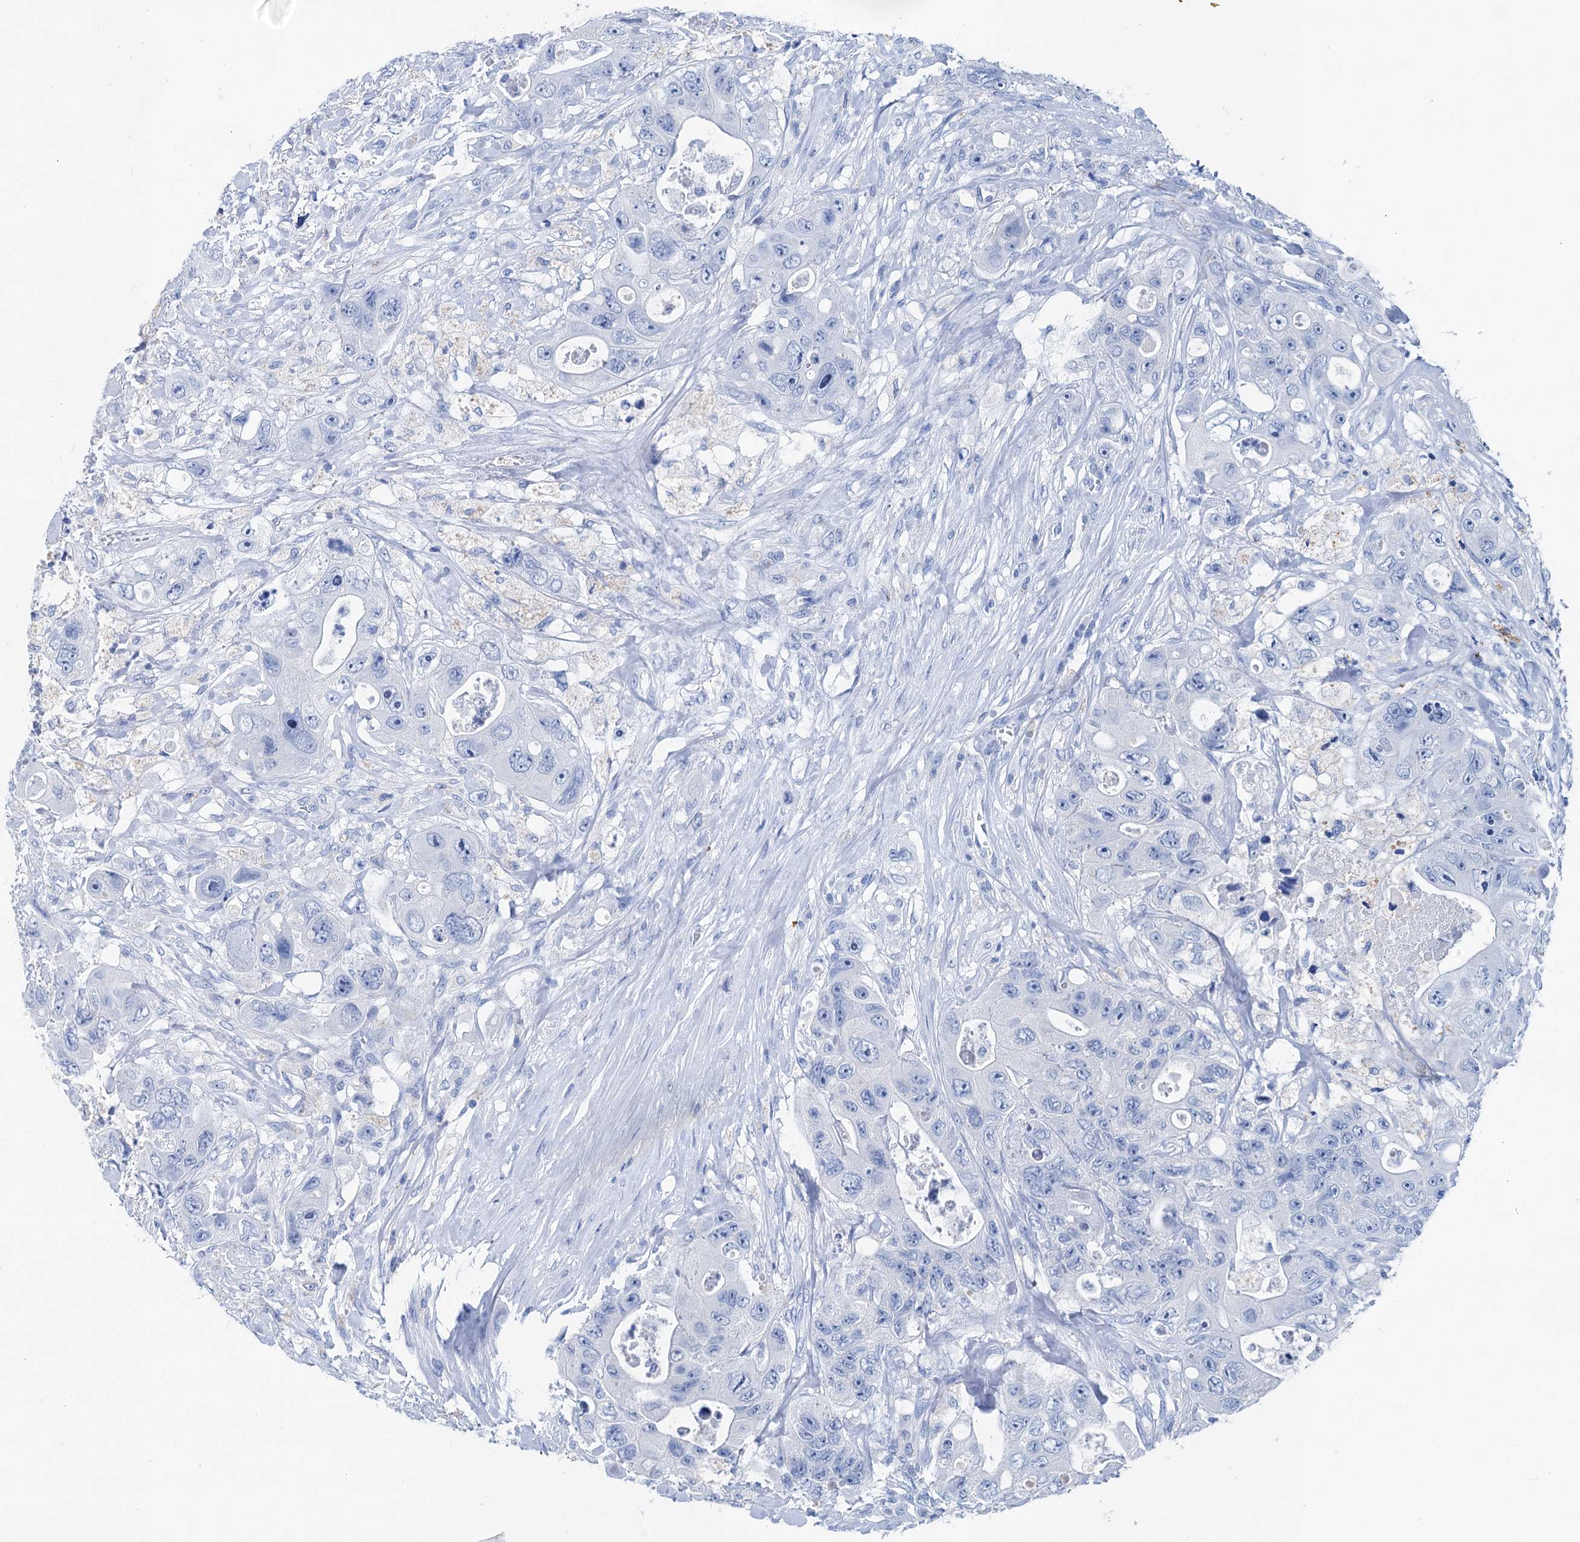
{"staining": {"intensity": "negative", "quantity": "none", "location": "none"}, "tissue": "colorectal cancer", "cell_type": "Tumor cells", "image_type": "cancer", "snomed": [{"axis": "morphology", "description": "Adenocarcinoma, NOS"}, {"axis": "topography", "description": "Colon"}], "caption": "Tumor cells show no significant protein staining in colorectal cancer.", "gene": "BRINP1", "patient": {"sex": "female", "age": 46}}